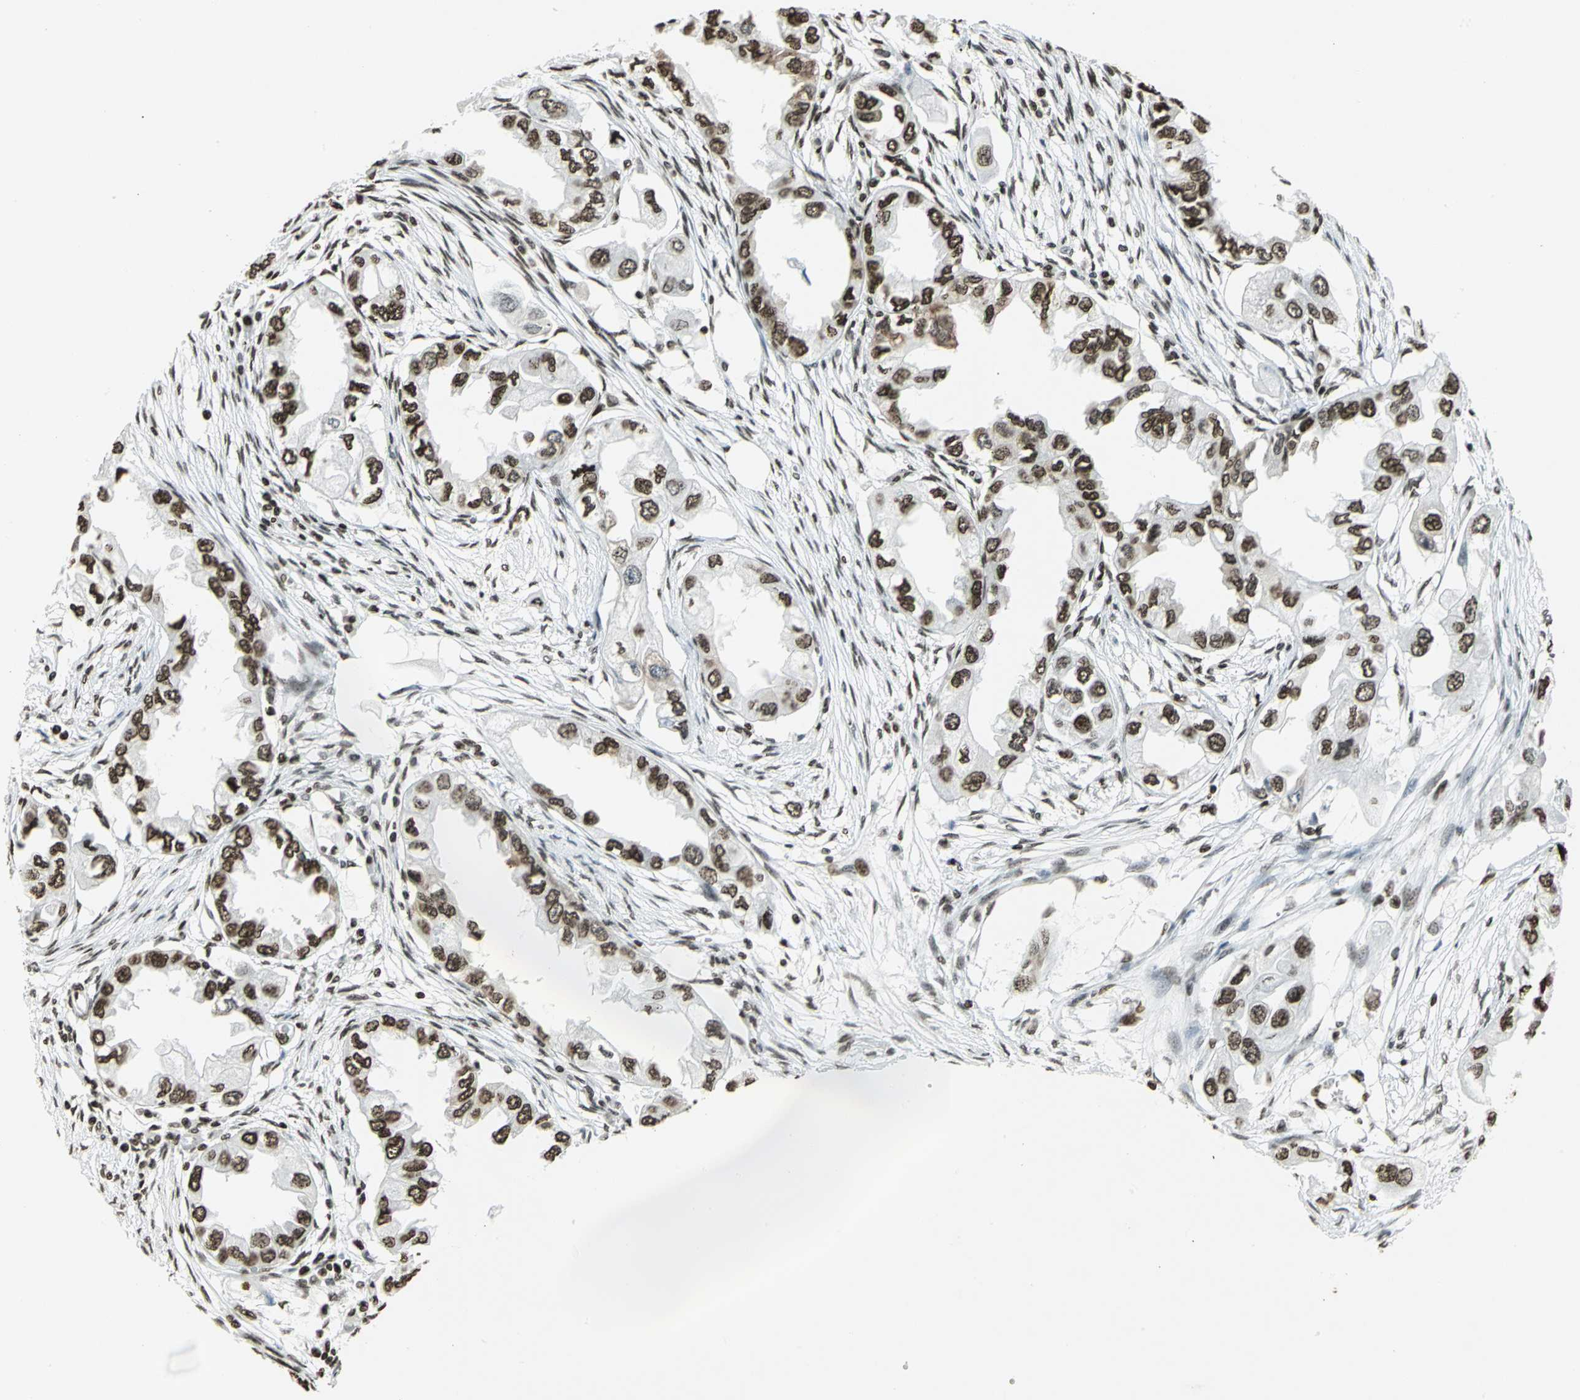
{"staining": {"intensity": "strong", "quantity": ">75%", "location": "nuclear"}, "tissue": "endometrial cancer", "cell_type": "Tumor cells", "image_type": "cancer", "snomed": [{"axis": "morphology", "description": "Adenocarcinoma, NOS"}, {"axis": "topography", "description": "Endometrium"}], "caption": "This is an image of immunohistochemistry (IHC) staining of endometrial adenocarcinoma, which shows strong expression in the nuclear of tumor cells.", "gene": "HMGB1", "patient": {"sex": "female", "age": 67}}